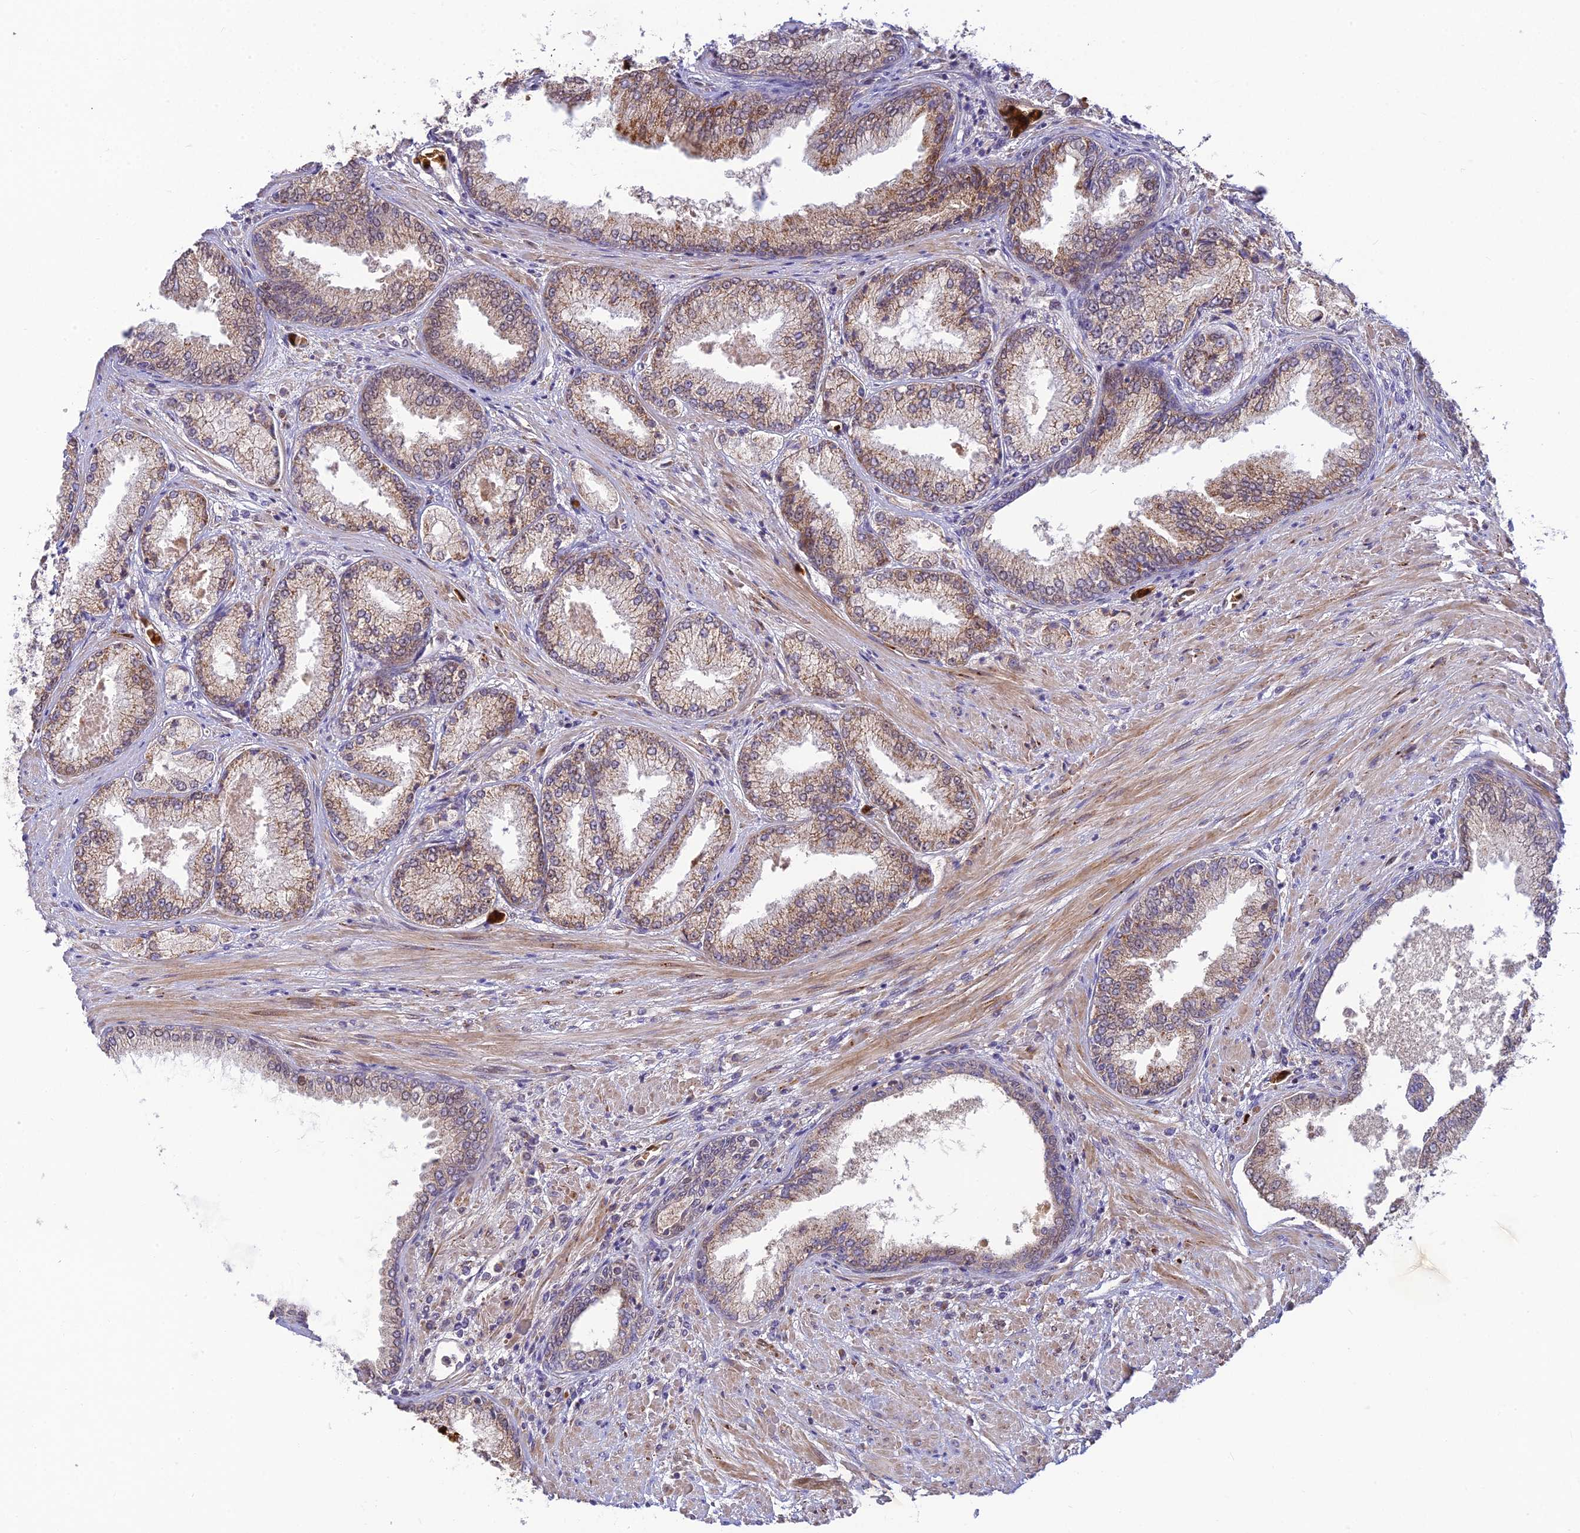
{"staining": {"intensity": "weak", "quantity": ">75%", "location": "cytoplasmic/membranous"}, "tissue": "prostate cancer", "cell_type": "Tumor cells", "image_type": "cancer", "snomed": [{"axis": "morphology", "description": "Adenocarcinoma, High grade"}, {"axis": "topography", "description": "Prostate"}], "caption": "A brown stain shows weak cytoplasmic/membranous expression of a protein in prostate cancer tumor cells. The protein of interest is shown in brown color, while the nuclei are stained blue.", "gene": "UFSP2", "patient": {"sex": "male", "age": 71}}